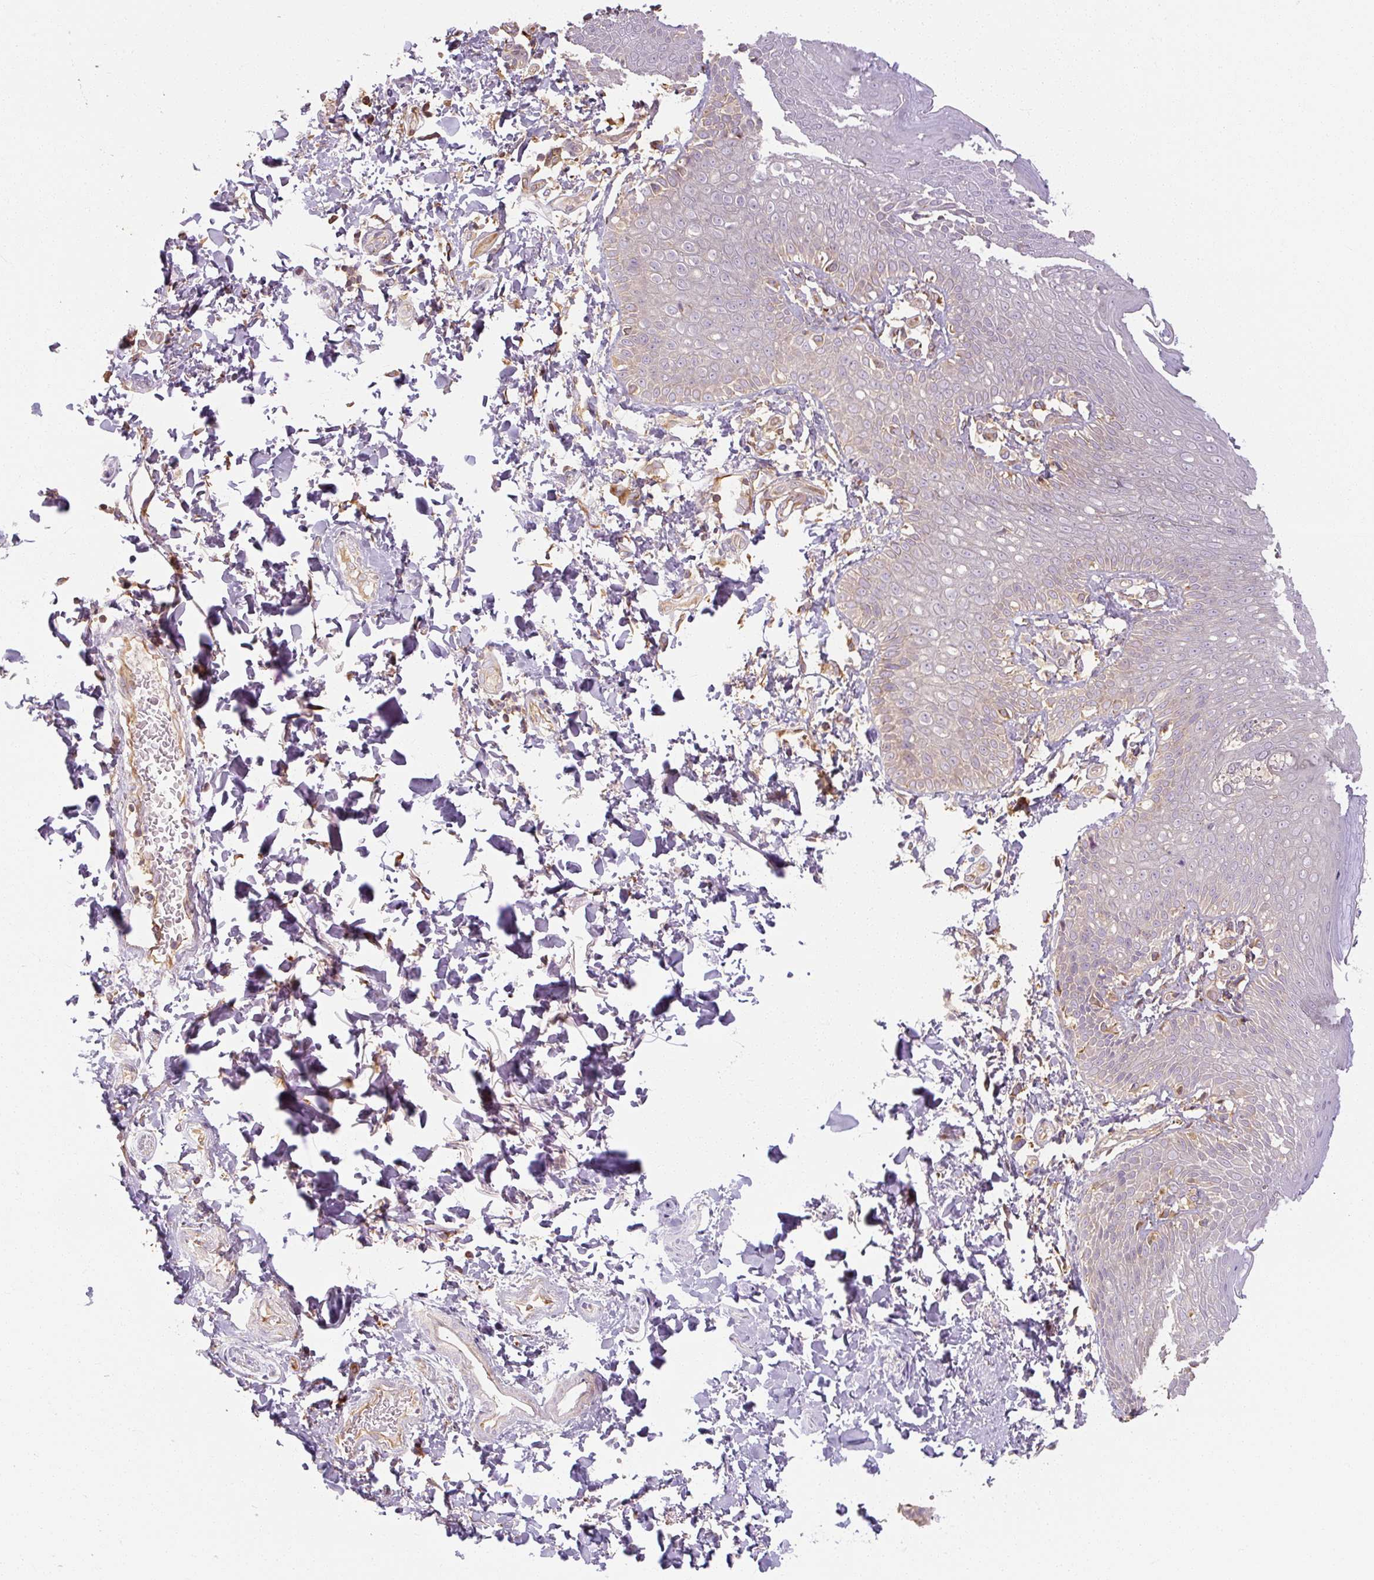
{"staining": {"intensity": "weak", "quantity": "<25%", "location": "cytoplasmic/membranous"}, "tissue": "skin", "cell_type": "Epidermal cells", "image_type": "normal", "snomed": [{"axis": "morphology", "description": "Normal tissue, NOS"}, {"axis": "topography", "description": "Peripheral nerve tissue"}], "caption": "This histopathology image is of benign skin stained with immunohistochemistry (IHC) to label a protein in brown with the nuclei are counter-stained blue. There is no staining in epidermal cells.", "gene": "RB1CC1", "patient": {"sex": "male", "age": 51}}